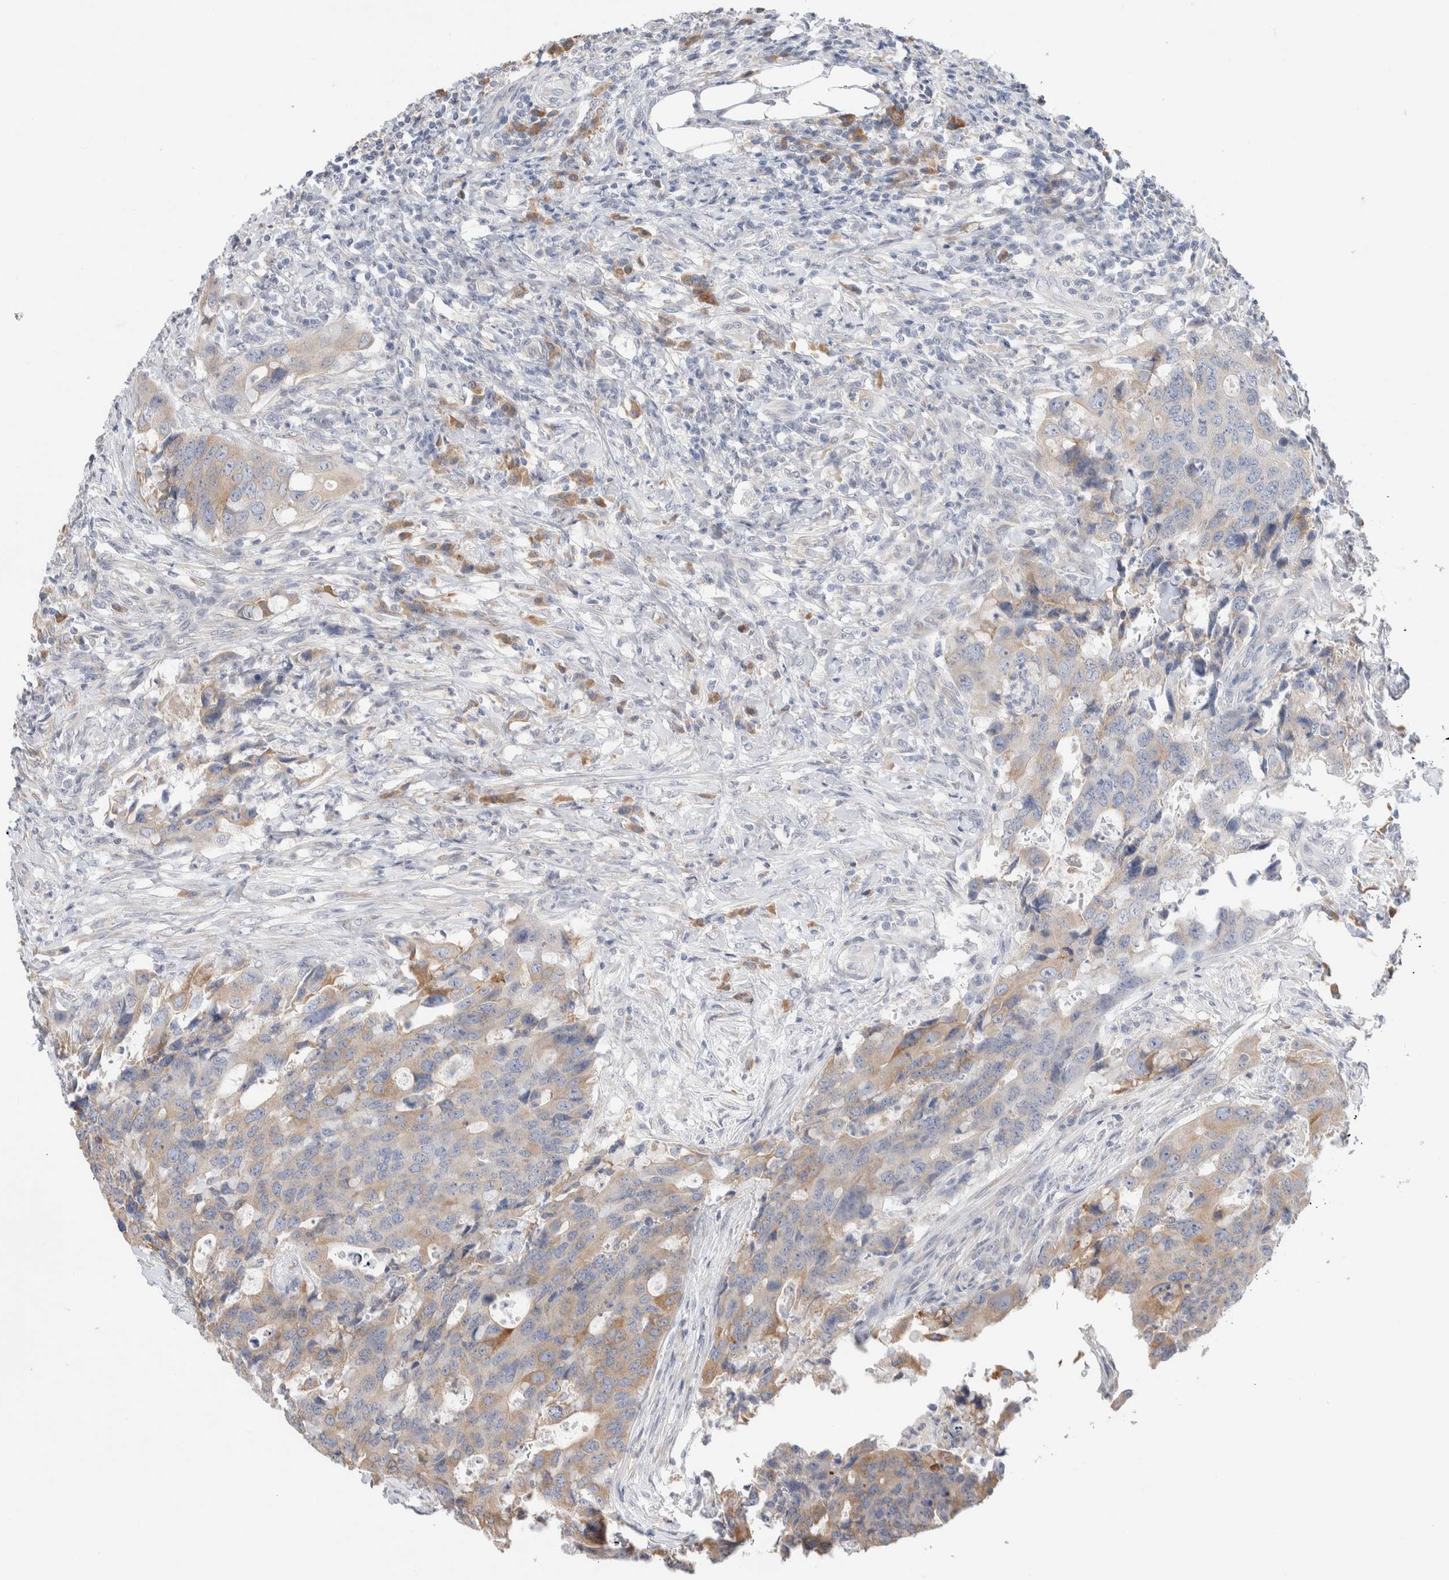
{"staining": {"intensity": "weak", "quantity": ">75%", "location": "cytoplasmic/membranous"}, "tissue": "colorectal cancer", "cell_type": "Tumor cells", "image_type": "cancer", "snomed": [{"axis": "morphology", "description": "Adenocarcinoma, NOS"}, {"axis": "topography", "description": "Colon"}], "caption": "A micrograph showing weak cytoplasmic/membranous positivity in approximately >75% of tumor cells in adenocarcinoma (colorectal), as visualized by brown immunohistochemical staining.", "gene": "RUSF1", "patient": {"sex": "male", "age": 71}}